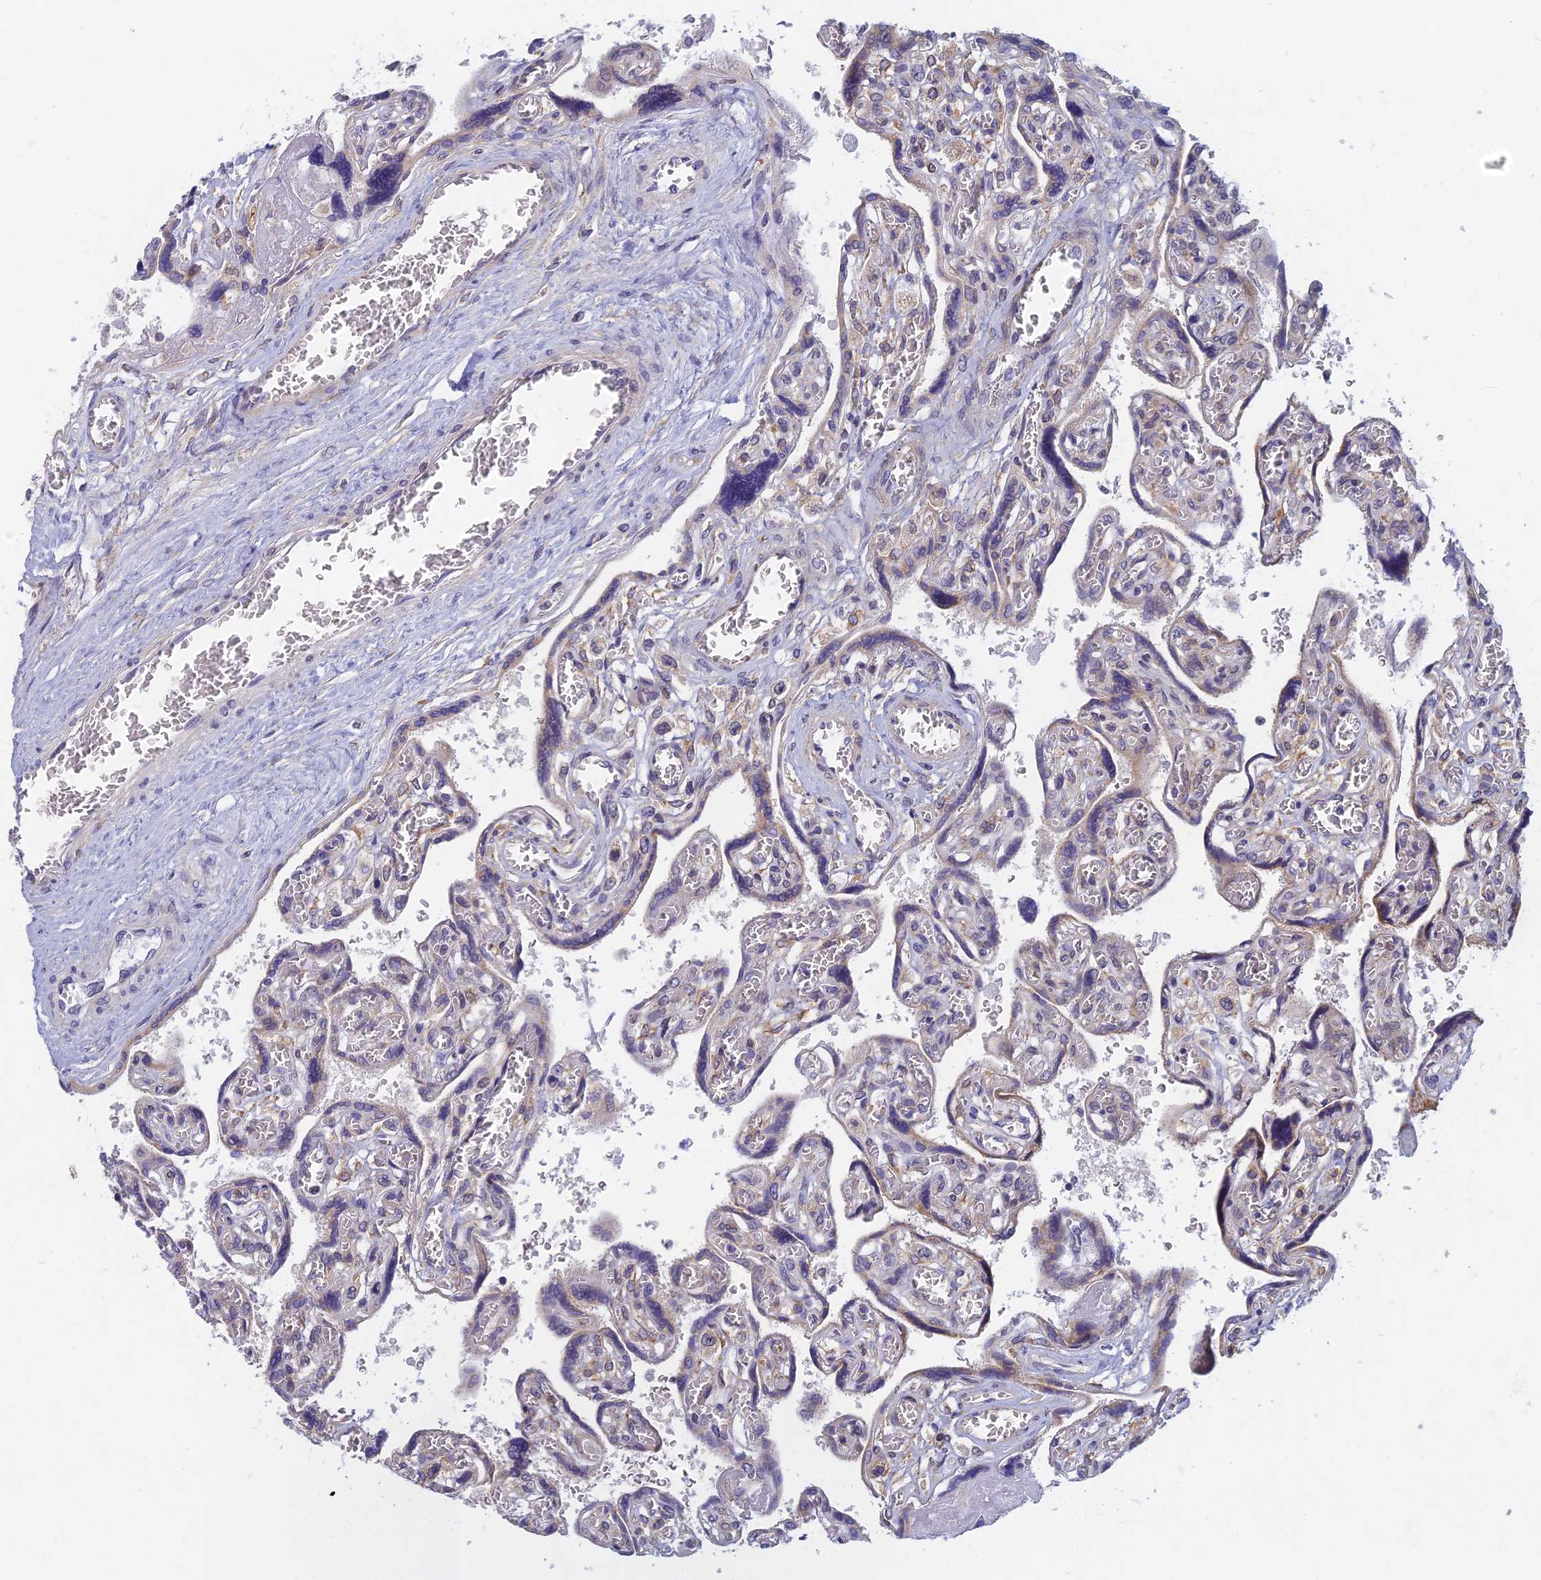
{"staining": {"intensity": "moderate", "quantity": "<25%", "location": "cytoplasmic/membranous"}, "tissue": "placenta", "cell_type": "Trophoblastic cells", "image_type": "normal", "snomed": [{"axis": "morphology", "description": "Normal tissue, NOS"}, {"axis": "topography", "description": "Placenta"}], "caption": "Immunohistochemical staining of normal human placenta reveals moderate cytoplasmic/membranous protein expression in approximately <25% of trophoblastic cells. Using DAB (brown) and hematoxylin (blue) stains, captured at high magnification using brightfield microscopy.", "gene": "DDX51", "patient": {"sex": "female", "age": 39}}